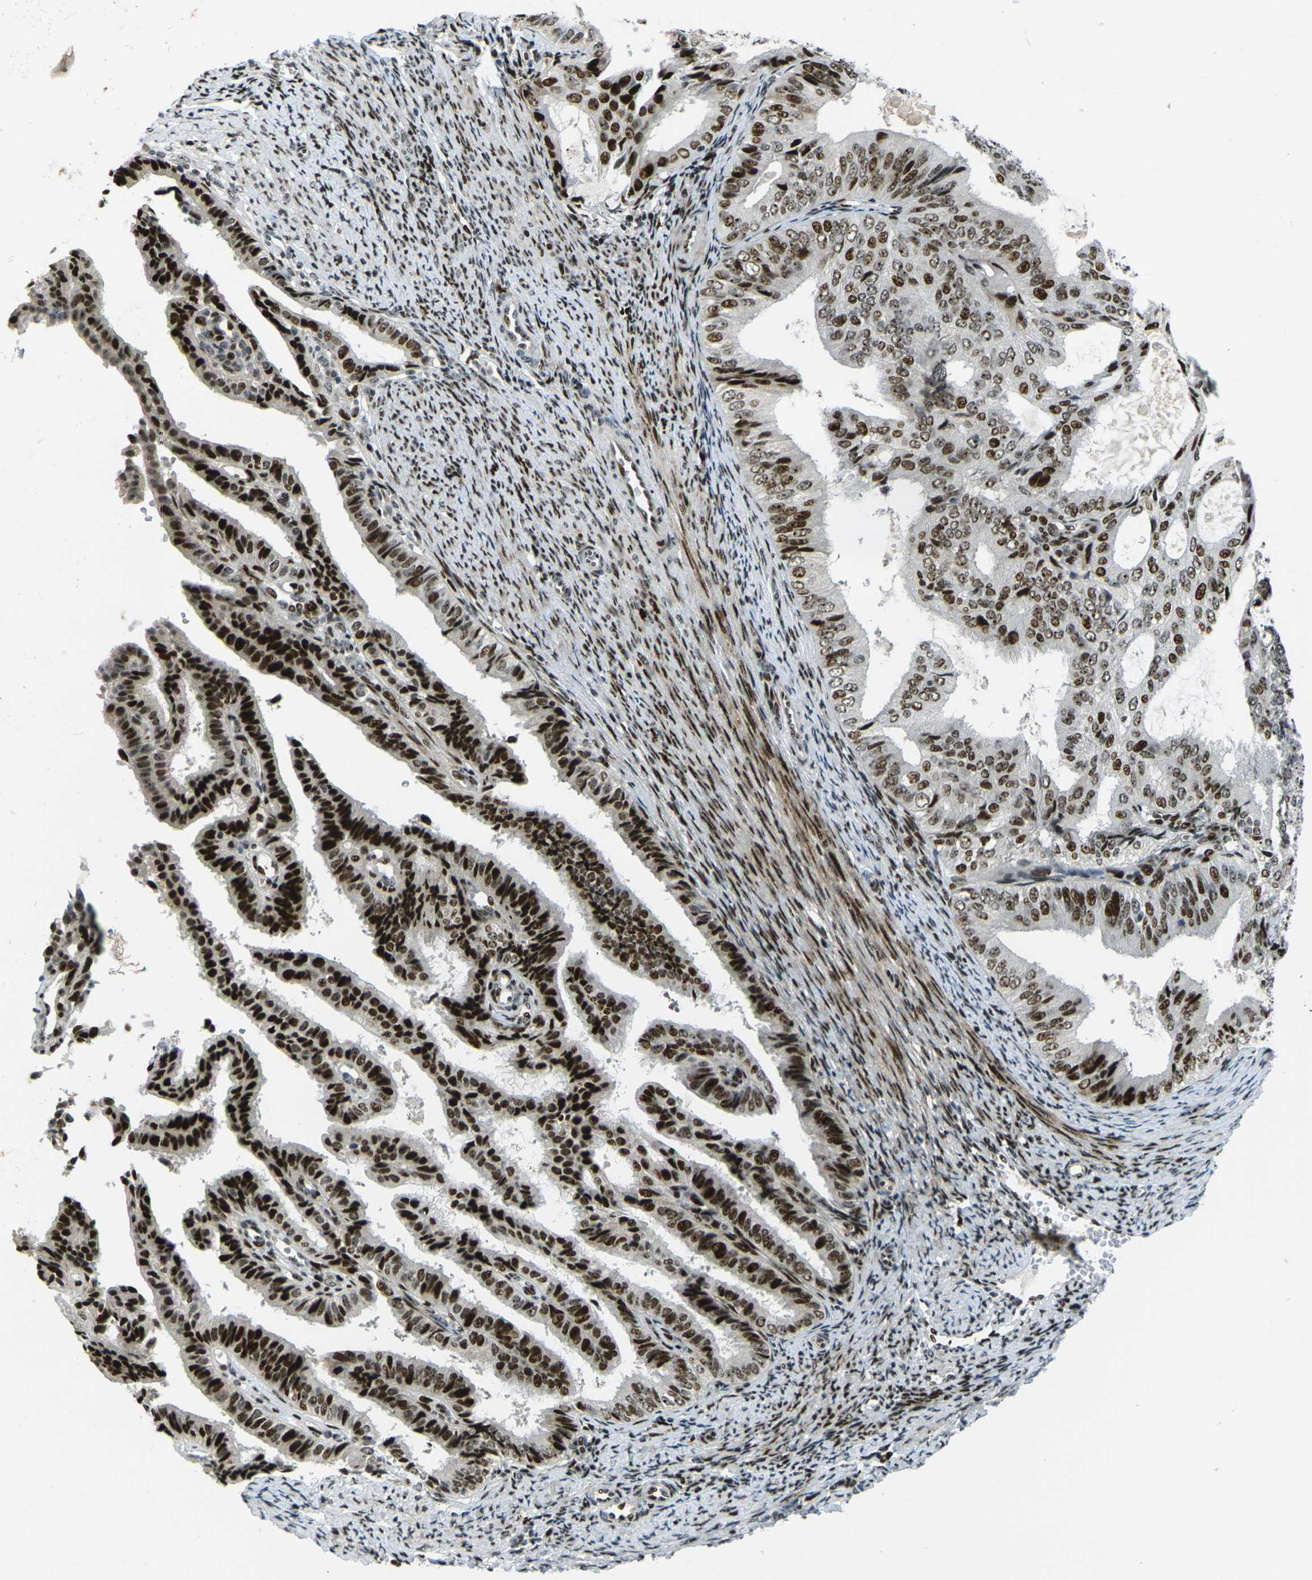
{"staining": {"intensity": "strong", "quantity": ">75%", "location": "nuclear"}, "tissue": "endometrial cancer", "cell_type": "Tumor cells", "image_type": "cancer", "snomed": [{"axis": "morphology", "description": "Adenocarcinoma, NOS"}, {"axis": "topography", "description": "Endometrium"}], "caption": "Endometrial cancer tissue shows strong nuclear expression in about >75% of tumor cells, visualized by immunohistochemistry.", "gene": "UBE2C", "patient": {"sex": "female", "age": 58}}